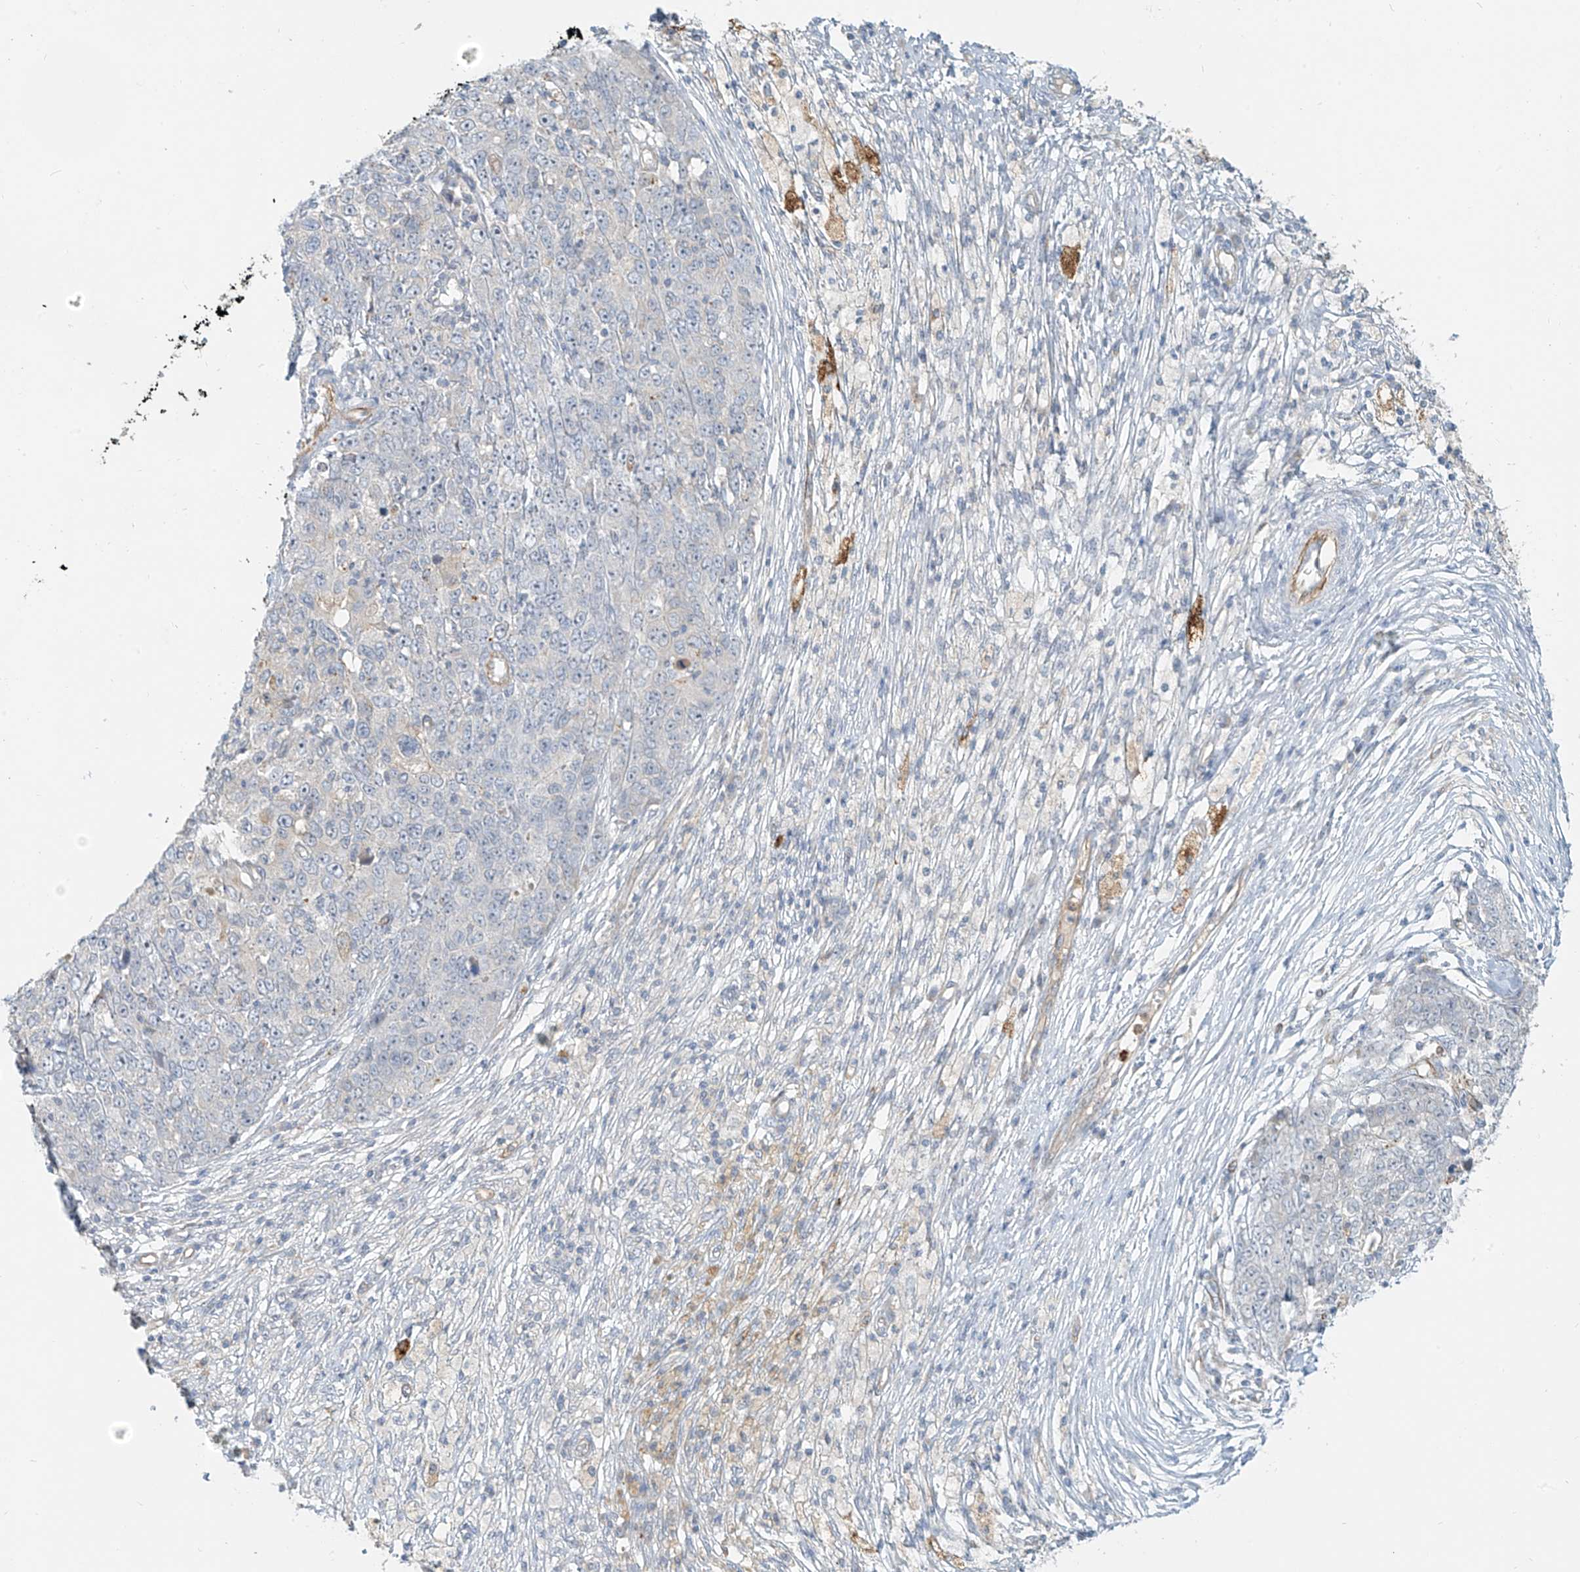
{"staining": {"intensity": "negative", "quantity": "none", "location": "none"}, "tissue": "ovarian cancer", "cell_type": "Tumor cells", "image_type": "cancer", "snomed": [{"axis": "morphology", "description": "Carcinoma, endometroid"}, {"axis": "topography", "description": "Ovary"}], "caption": "There is no significant staining in tumor cells of endometroid carcinoma (ovarian).", "gene": "C2orf42", "patient": {"sex": "female", "age": 42}}